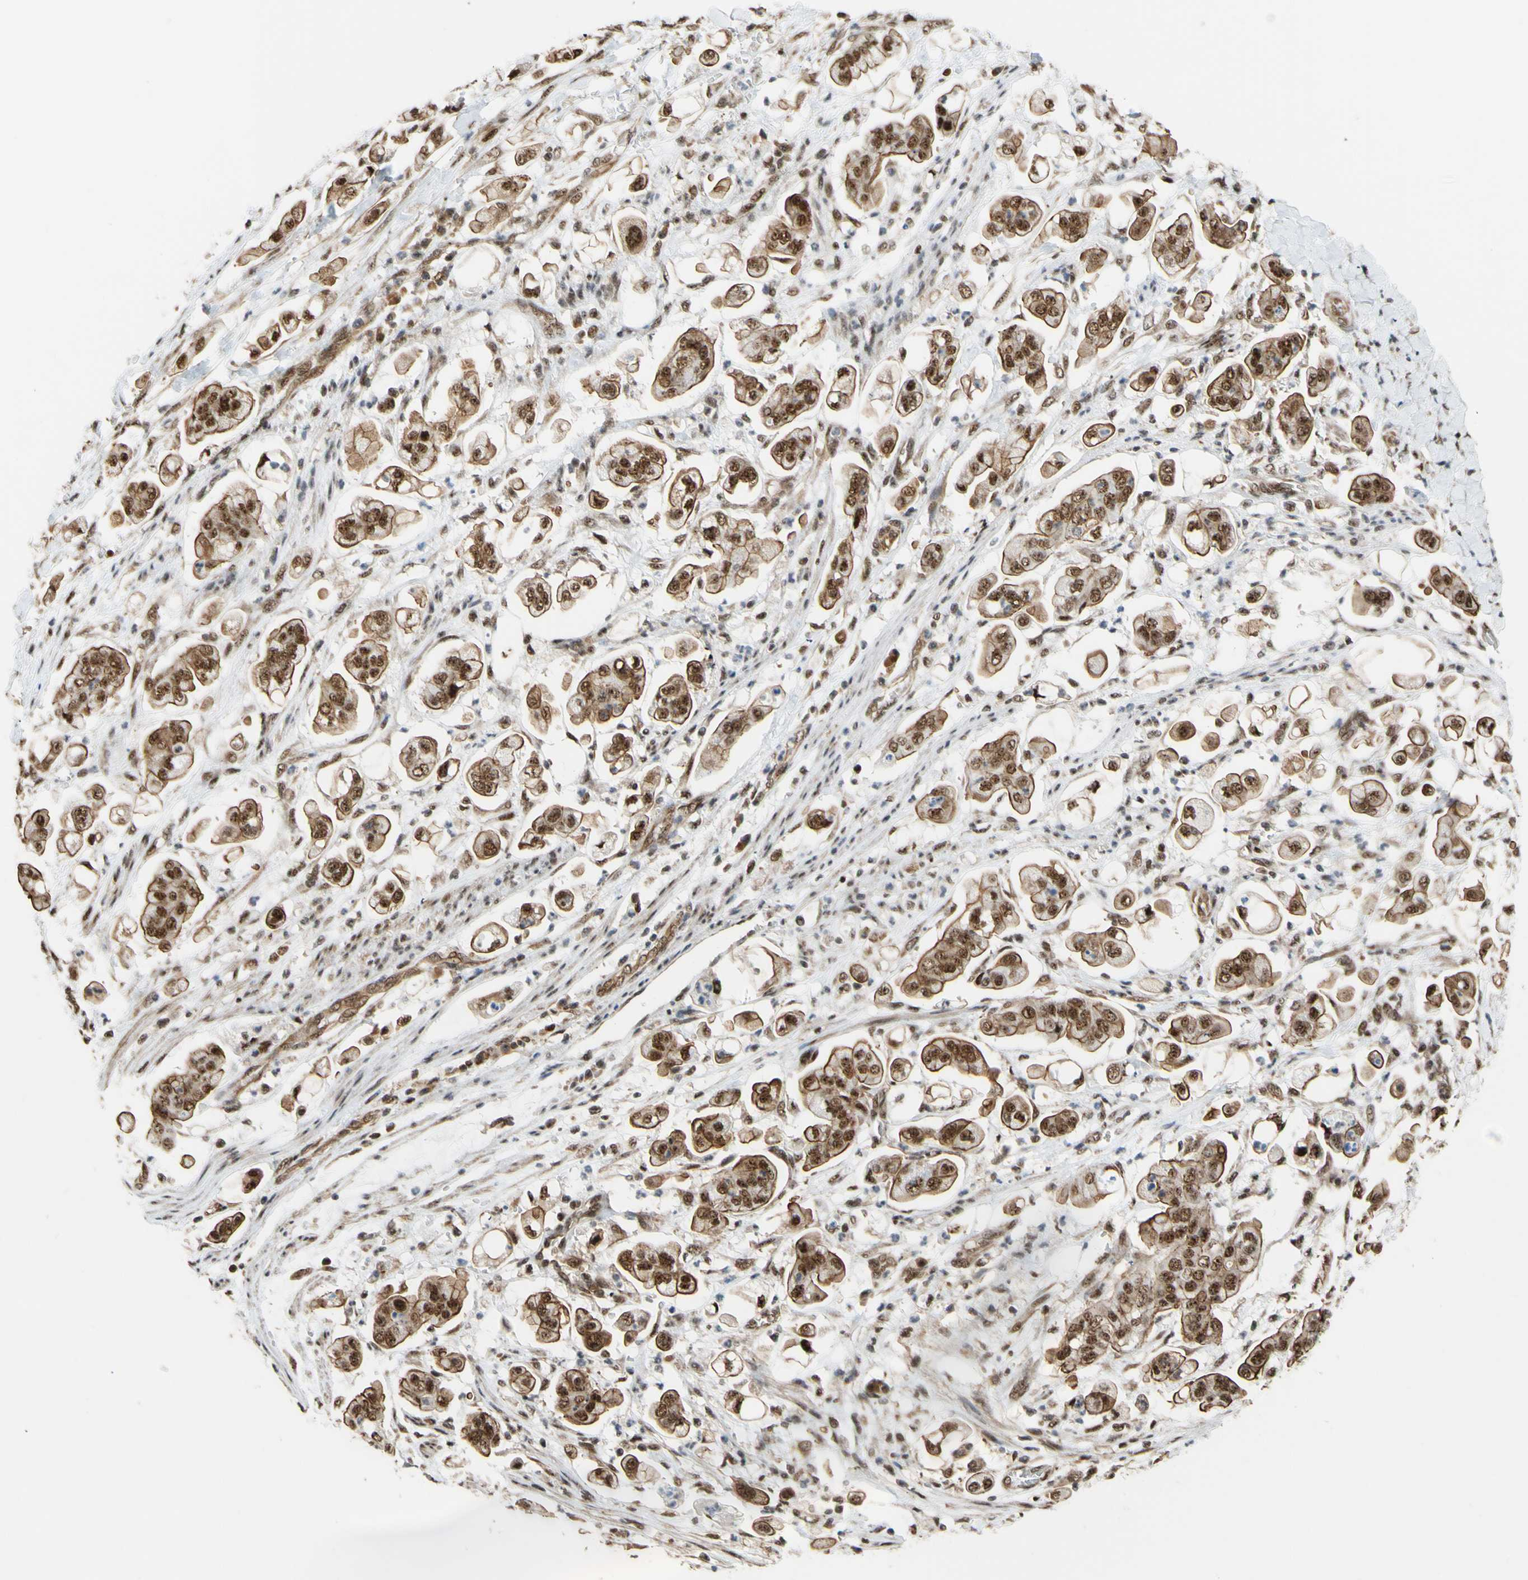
{"staining": {"intensity": "moderate", "quantity": ">75%", "location": "cytoplasmic/membranous,nuclear"}, "tissue": "stomach cancer", "cell_type": "Tumor cells", "image_type": "cancer", "snomed": [{"axis": "morphology", "description": "Adenocarcinoma, NOS"}, {"axis": "topography", "description": "Stomach"}], "caption": "Immunohistochemical staining of human stomach cancer shows medium levels of moderate cytoplasmic/membranous and nuclear protein expression in approximately >75% of tumor cells.", "gene": "SAP18", "patient": {"sex": "male", "age": 62}}